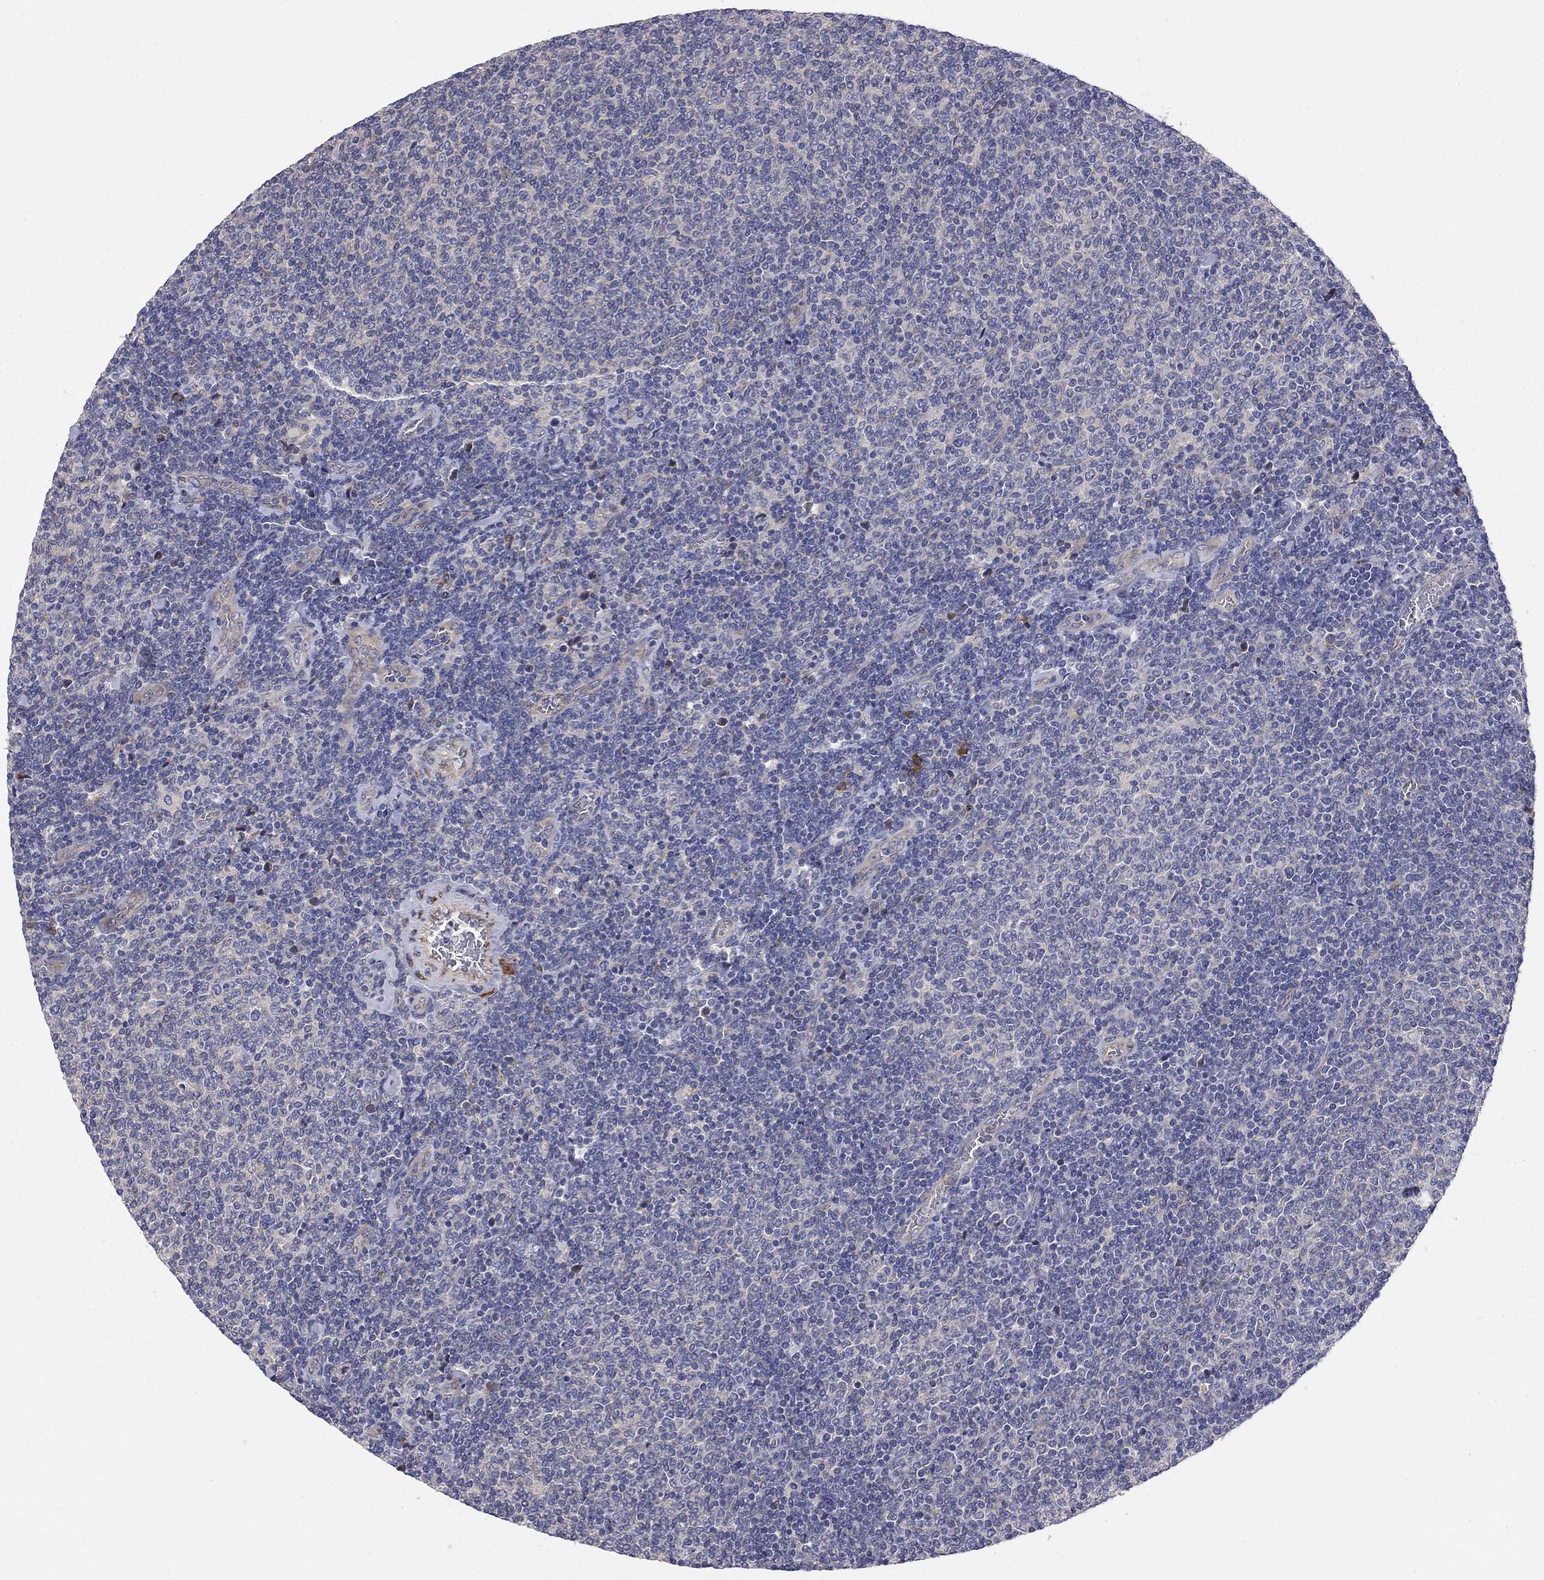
{"staining": {"intensity": "negative", "quantity": "none", "location": "none"}, "tissue": "lymphoma", "cell_type": "Tumor cells", "image_type": "cancer", "snomed": [{"axis": "morphology", "description": "Malignant lymphoma, non-Hodgkin's type, Low grade"}, {"axis": "topography", "description": "Lymph node"}], "caption": "An immunohistochemistry (IHC) photomicrograph of lymphoma is shown. There is no staining in tumor cells of lymphoma.", "gene": "CASTOR1", "patient": {"sex": "male", "age": 52}}